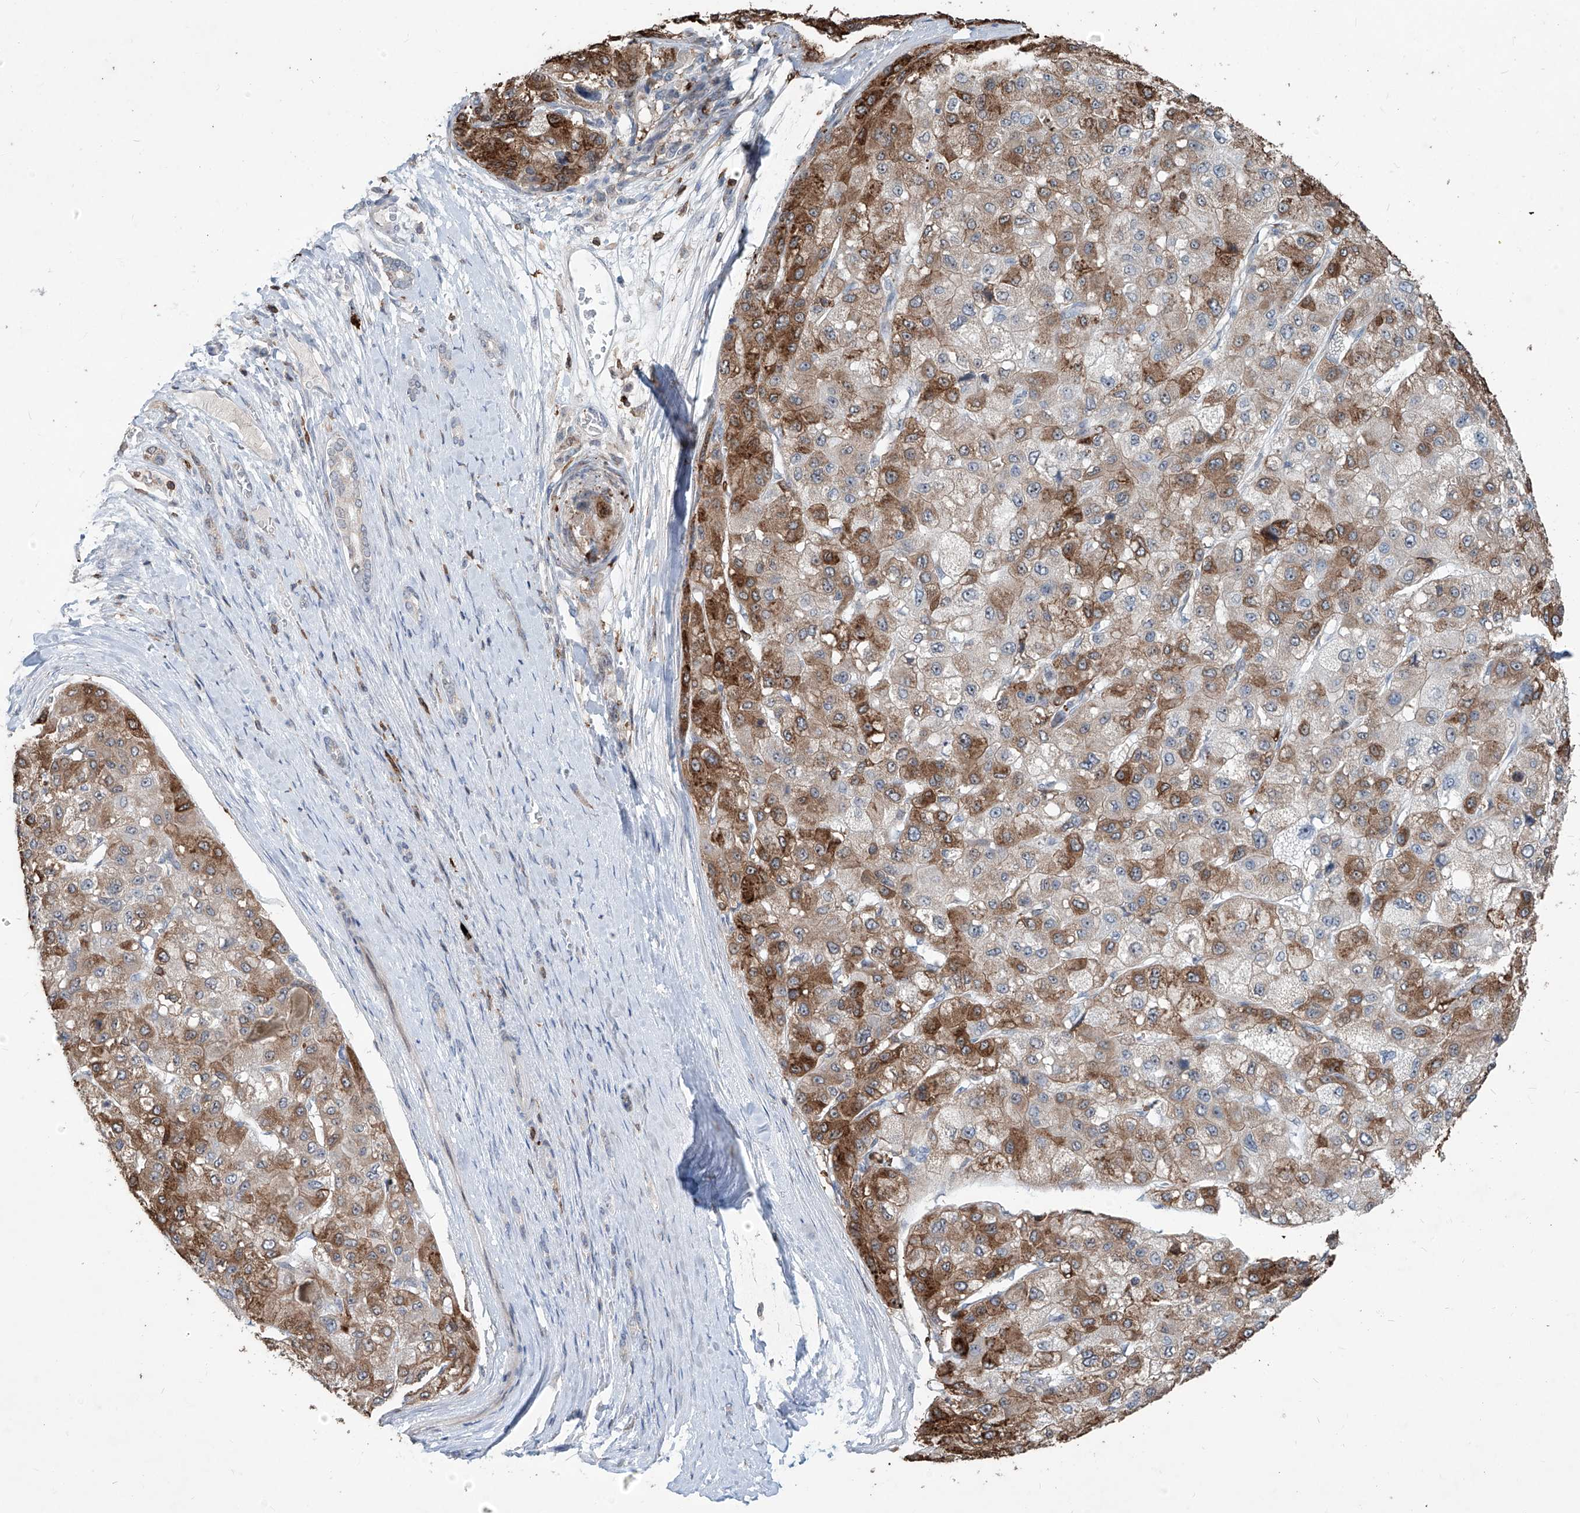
{"staining": {"intensity": "strong", "quantity": "25%-75%", "location": "cytoplasmic/membranous"}, "tissue": "liver cancer", "cell_type": "Tumor cells", "image_type": "cancer", "snomed": [{"axis": "morphology", "description": "Carcinoma, Hepatocellular, NOS"}, {"axis": "topography", "description": "Liver"}], "caption": "A high amount of strong cytoplasmic/membranous staining is appreciated in about 25%-75% of tumor cells in hepatocellular carcinoma (liver) tissue. The protein is shown in brown color, while the nuclei are stained blue.", "gene": "ZBTB48", "patient": {"sex": "male", "age": 80}}